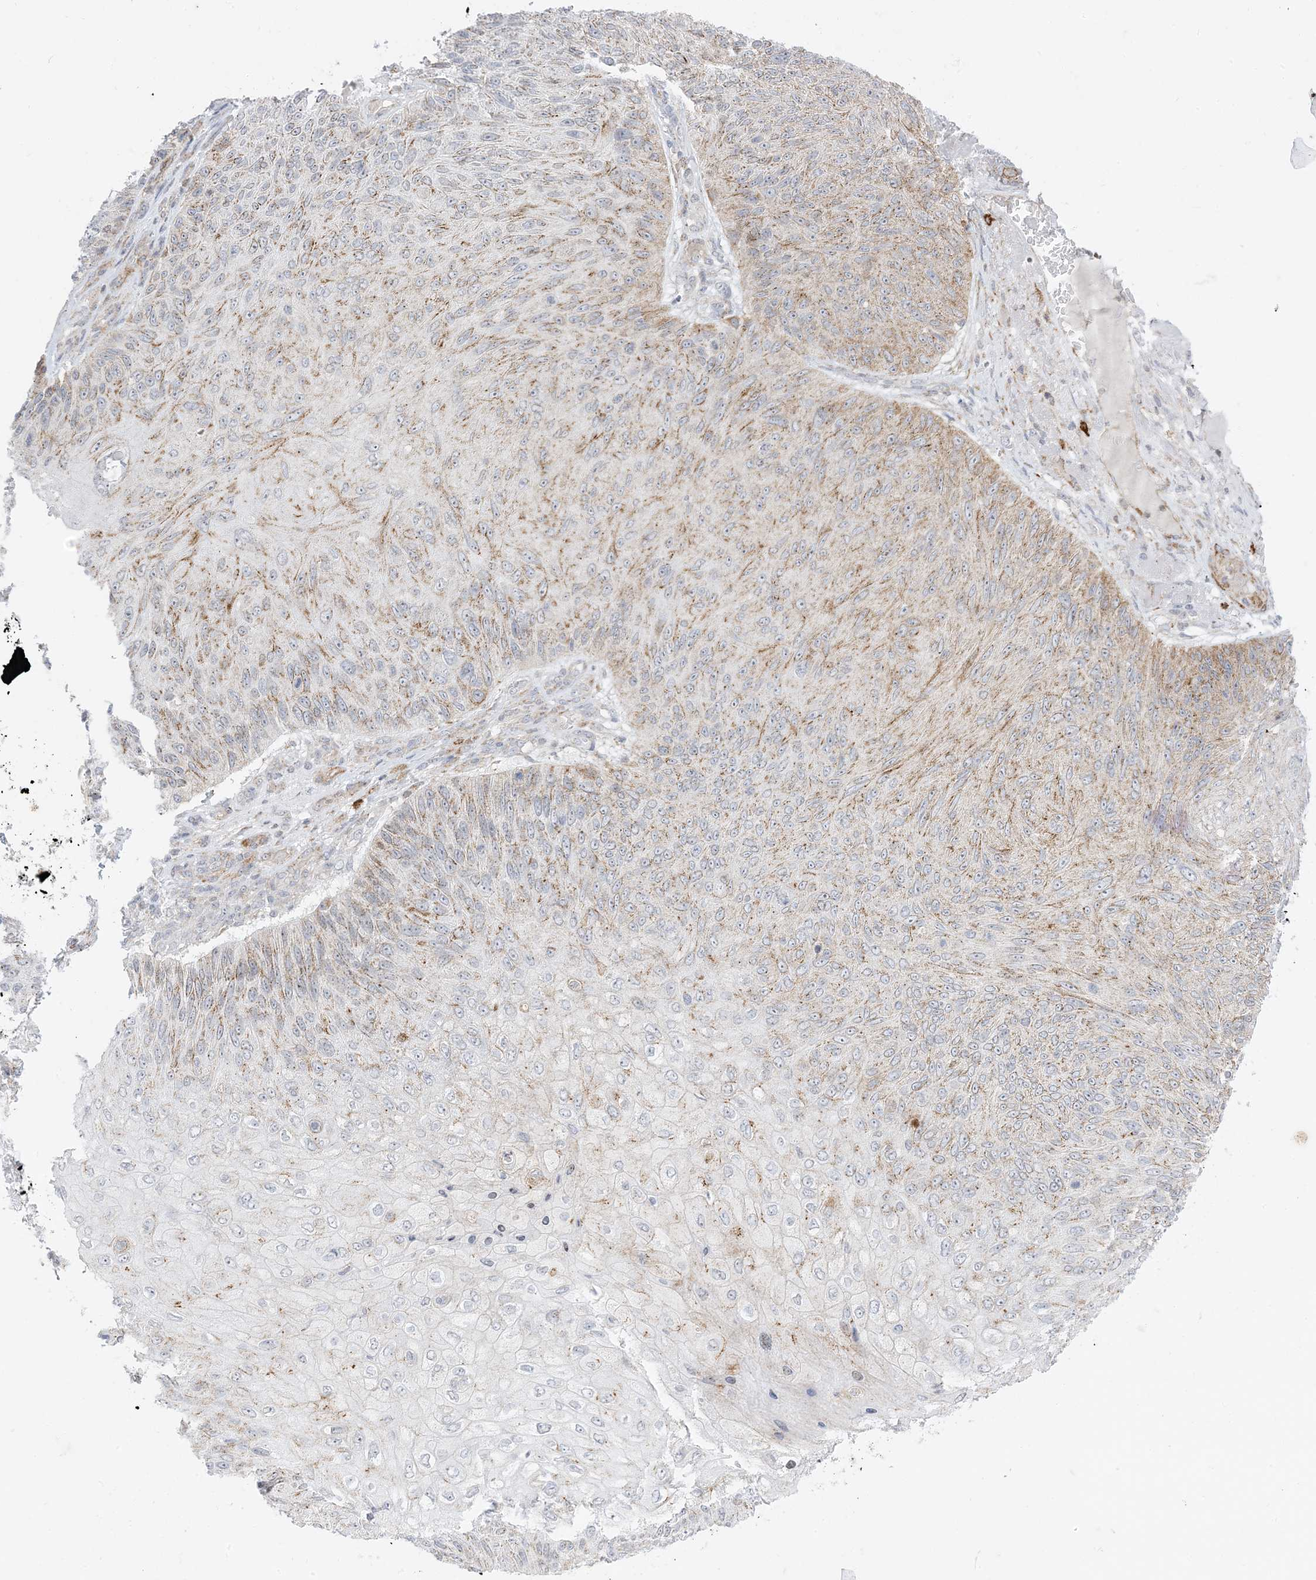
{"staining": {"intensity": "moderate", "quantity": "<25%", "location": "cytoplasmic/membranous"}, "tissue": "skin cancer", "cell_type": "Tumor cells", "image_type": "cancer", "snomed": [{"axis": "morphology", "description": "Squamous cell carcinoma, NOS"}, {"axis": "topography", "description": "Skin"}], "caption": "A photomicrograph showing moderate cytoplasmic/membranous positivity in approximately <25% of tumor cells in skin cancer, as visualized by brown immunohistochemical staining.", "gene": "RAC1", "patient": {"sex": "female", "age": 88}}